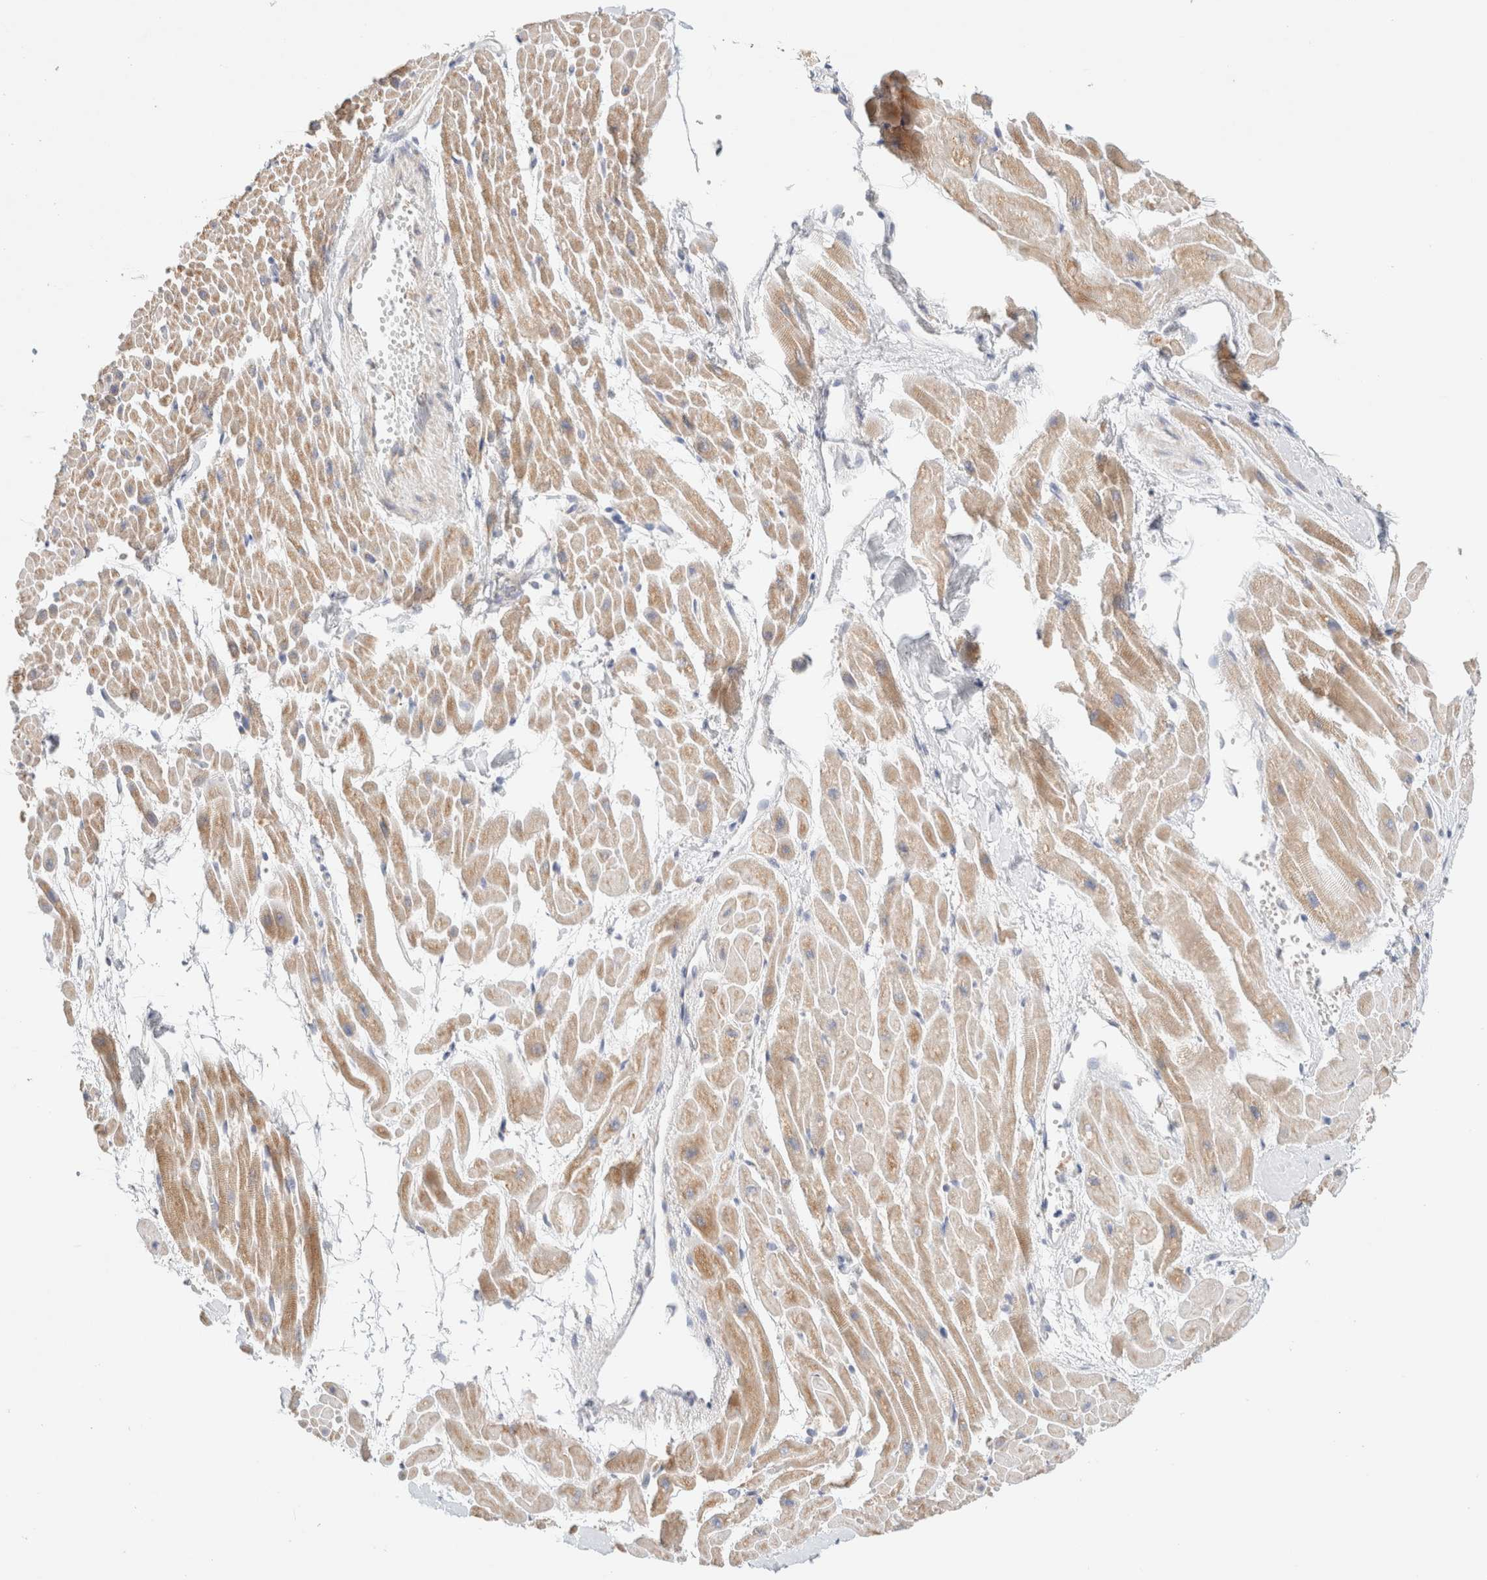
{"staining": {"intensity": "moderate", "quantity": "25%-75%", "location": "cytoplasmic/membranous"}, "tissue": "heart muscle", "cell_type": "Cardiomyocytes", "image_type": "normal", "snomed": [{"axis": "morphology", "description": "Normal tissue, NOS"}, {"axis": "topography", "description": "Heart"}], "caption": "Cardiomyocytes display moderate cytoplasmic/membranous expression in approximately 25%-75% of cells in unremarkable heart muscle. The protein of interest is stained brown, and the nuclei are stained in blue (DAB (3,3'-diaminobenzidine) IHC with brightfield microscopy, high magnification).", "gene": "HEXD", "patient": {"sex": "male", "age": 45}}